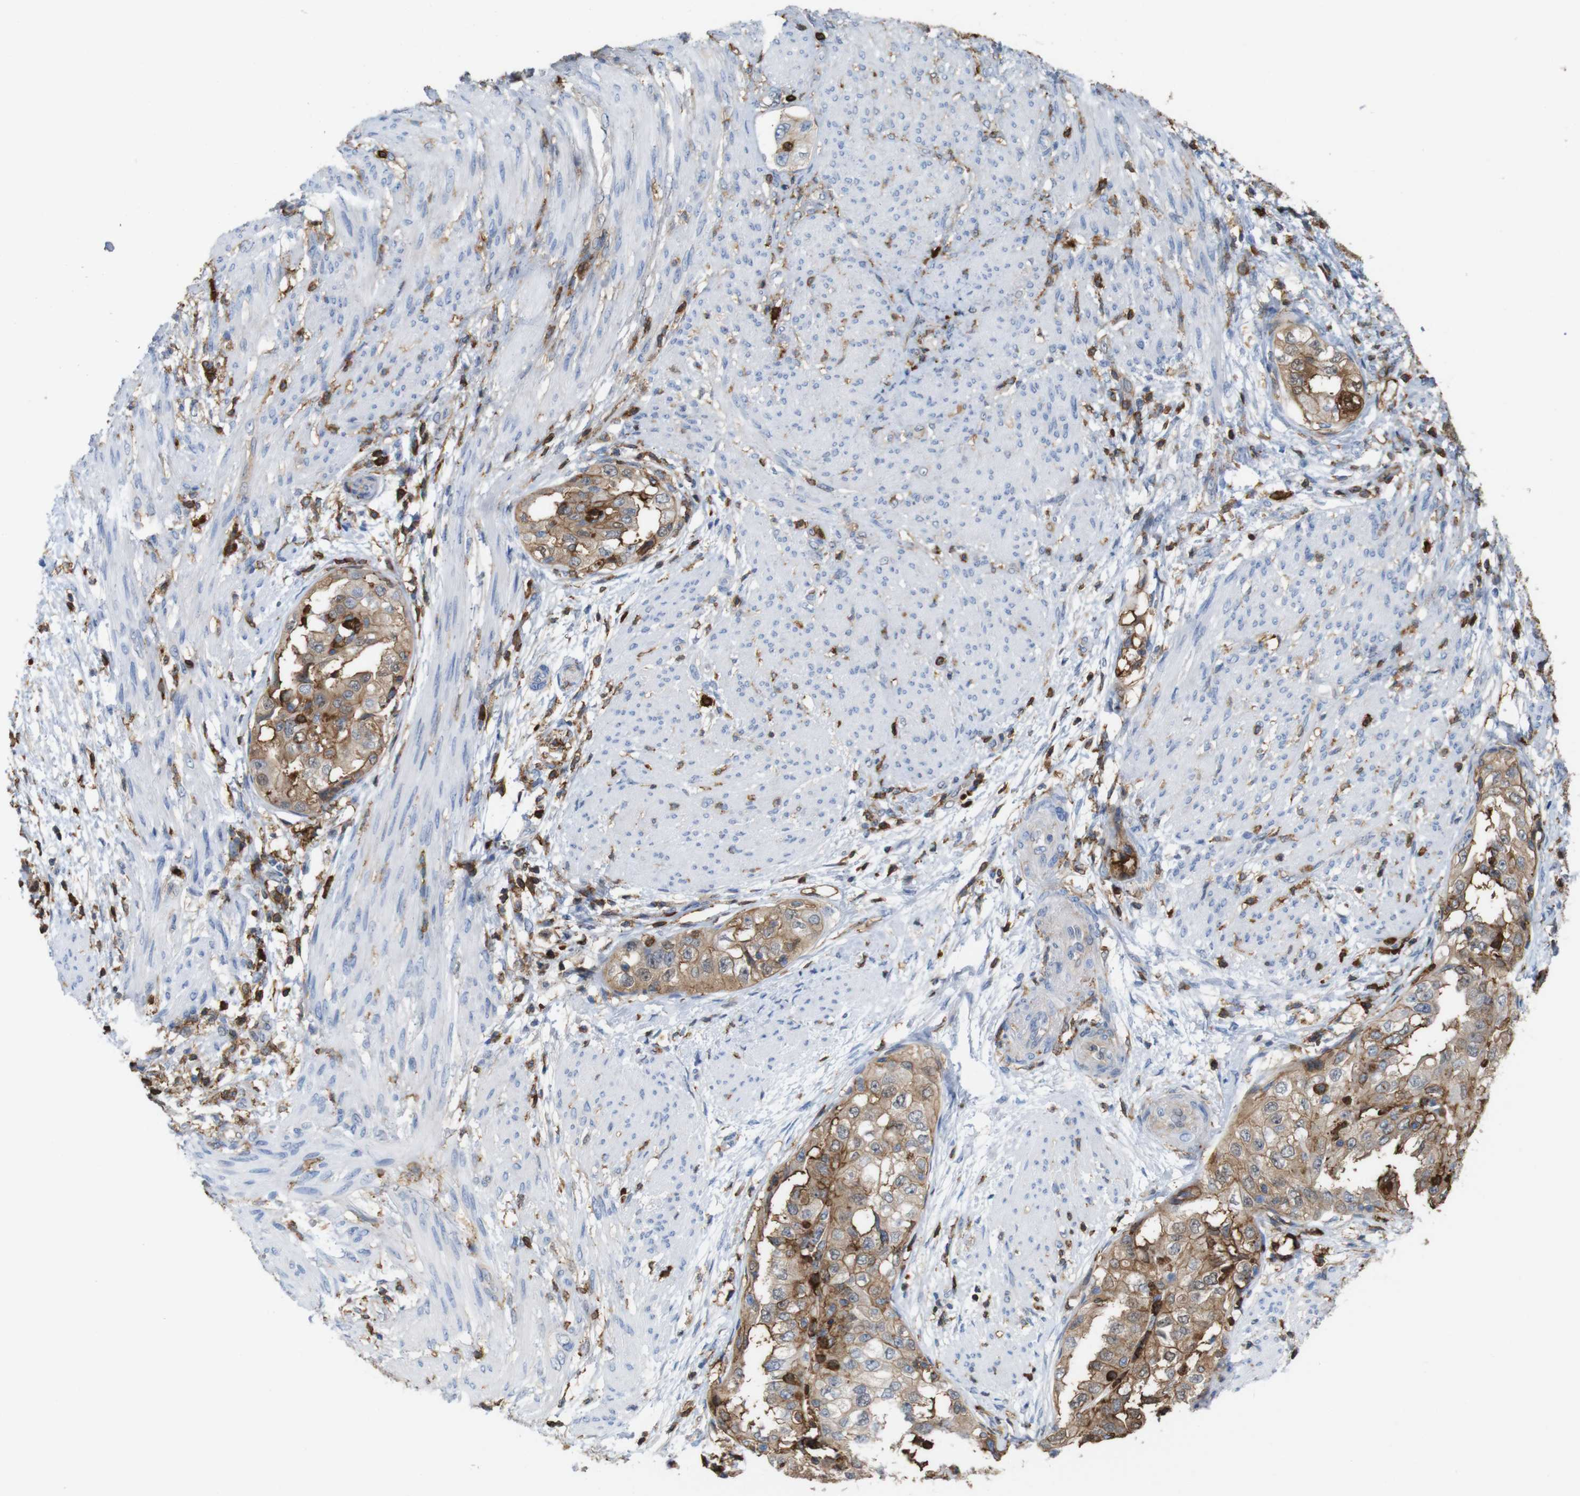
{"staining": {"intensity": "moderate", "quantity": ">75%", "location": "cytoplasmic/membranous"}, "tissue": "endometrial cancer", "cell_type": "Tumor cells", "image_type": "cancer", "snomed": [{"axis": "morphology", "description": "Adenocarcinoma, NOS"}, {"axis": "topography", "description": "Endometrium"}], "caption": "Endometrial cancer (adenocarcinoma) tissue reveals moderate cytoplasmic/membranous expression in about >75% of tumor cells", "gene": "ANXA1", "patient": {"sex": "female", "age": 85}}